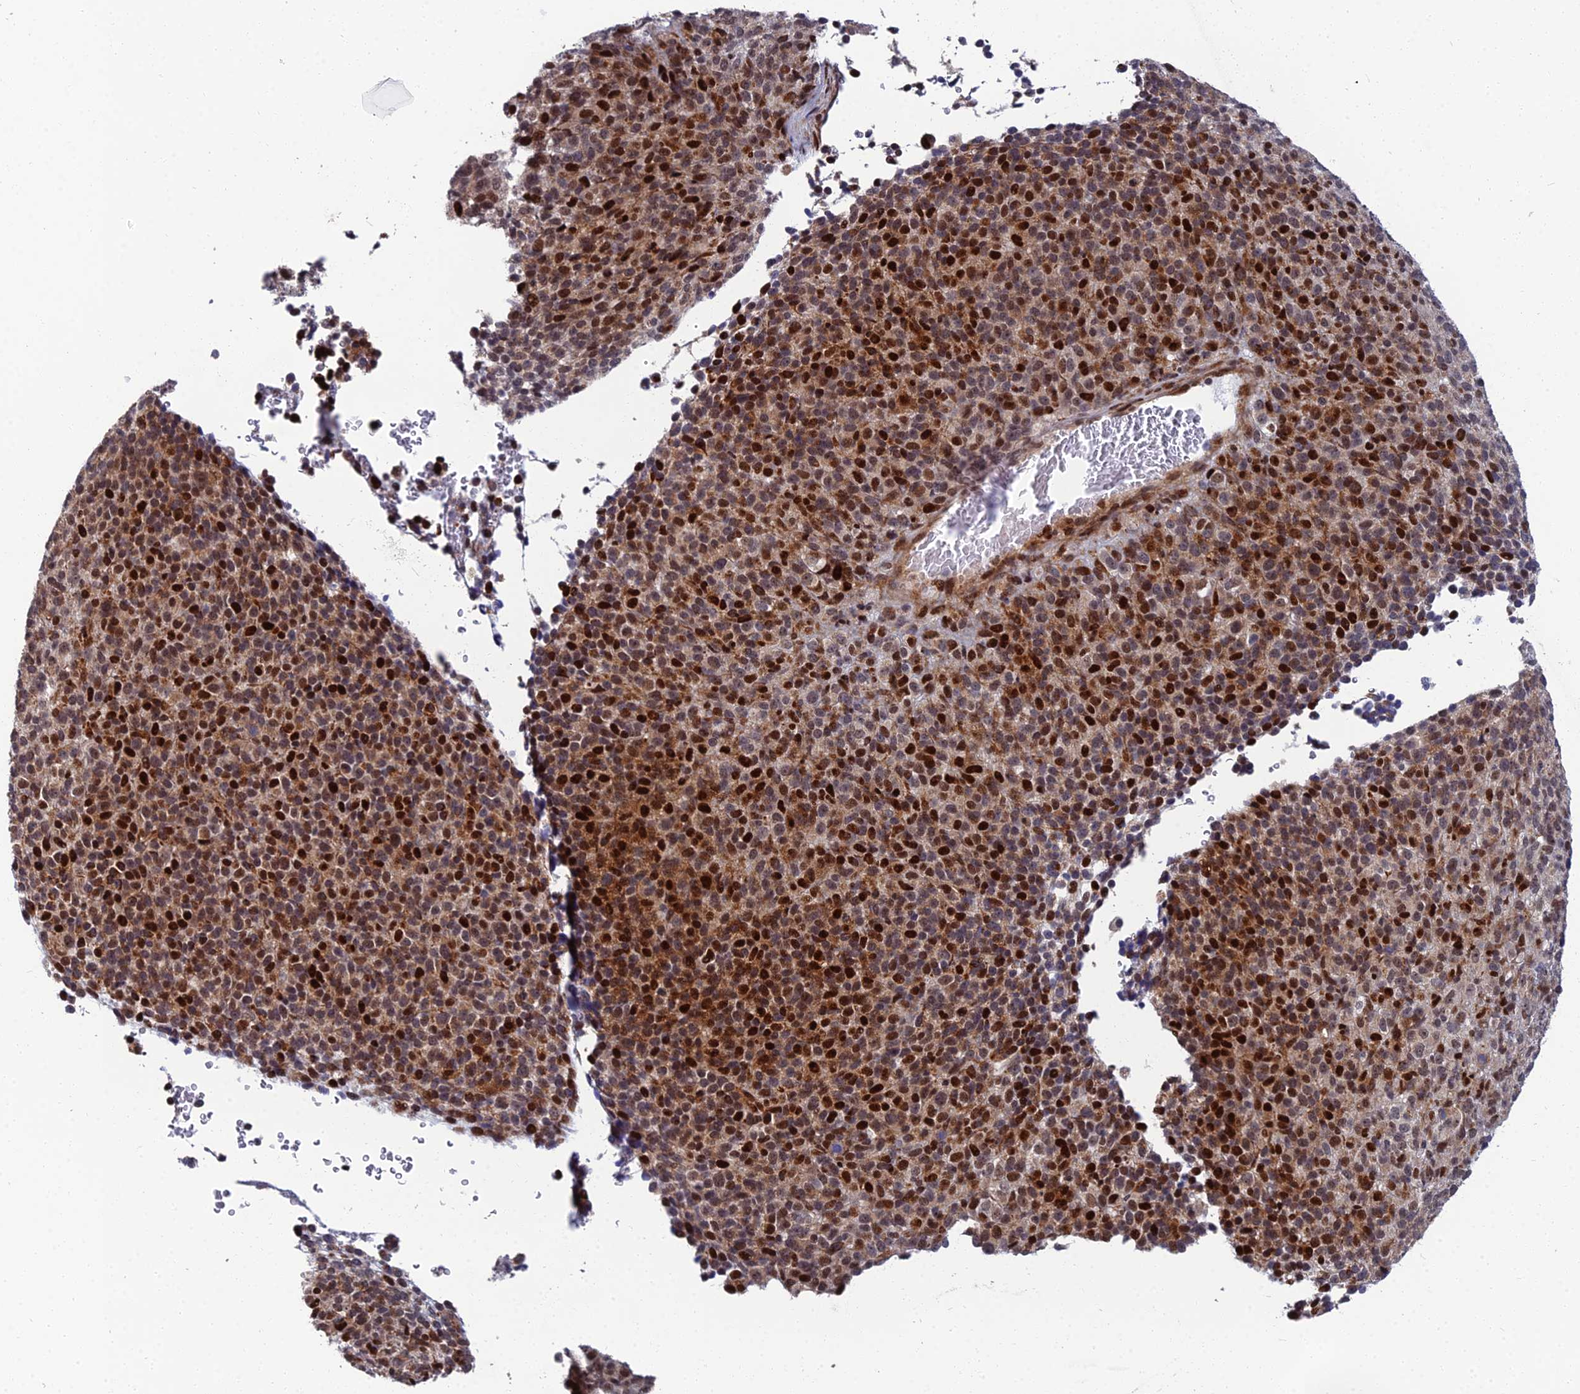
{"staining": {"intensity": "strong", "quantity": ">75%", "location": "cytoplasmic/membranous,nuclear"}, "tissue": "melanoma", "cell_type": "Tumor cells", "image_type": "cancer", "snomed": [{"axis": "morphology", "description": "Malignant melanoma, Metastatic site"}, {"axis": "topography", "description": "Brain"}], "caption": "Melanoma stained for a protein demonstrates strong cytoplasmic/membranous and nuclear positivity in tumor cells.", "gene": "ZNF668", "patient": {"sex": "female", "age": 56}}